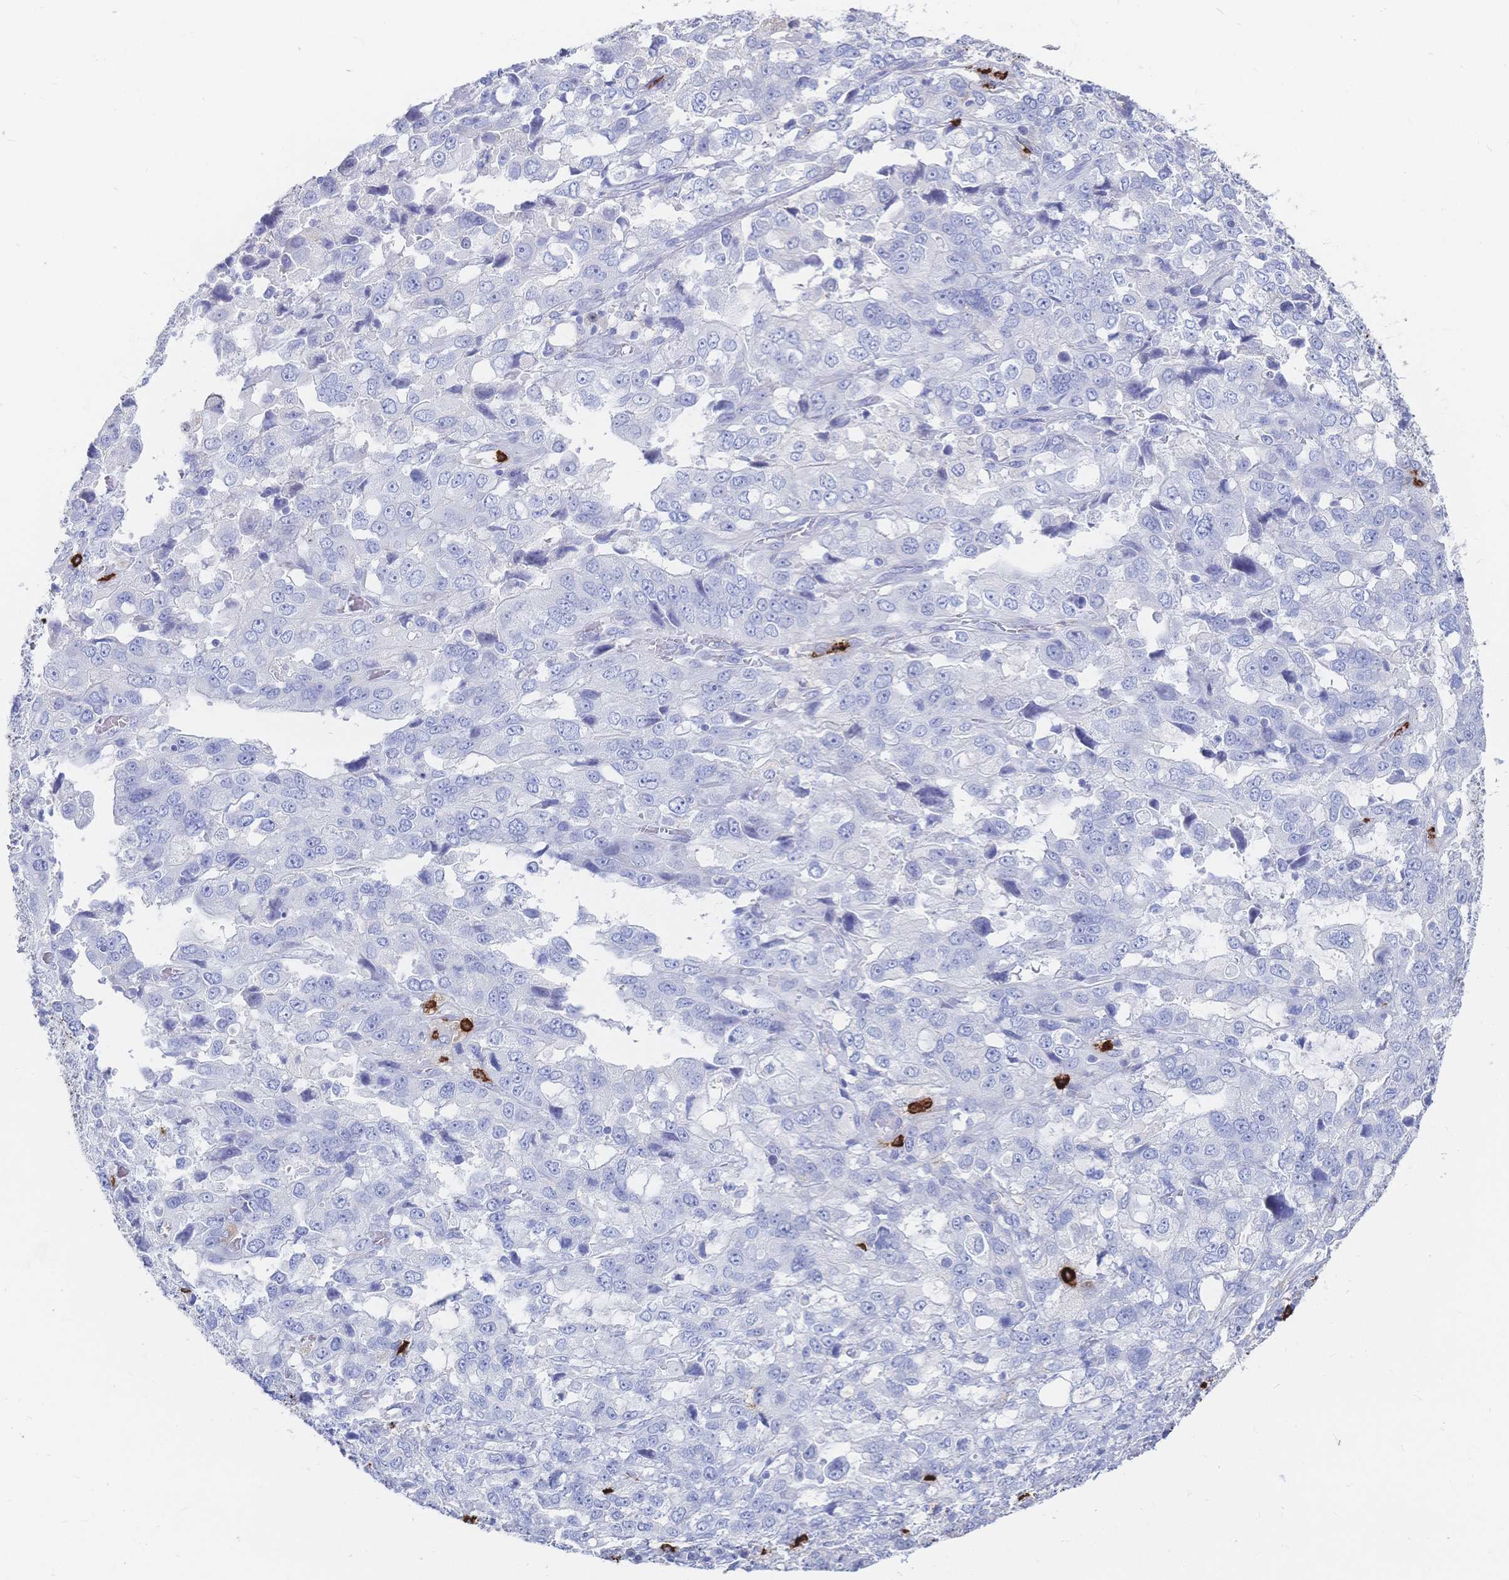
{"staining": {"intensity": "negative", "quantity": "none", "location": "none"}, "tissue": "stomach cancer", "cell_type": "Tumor cells", "image_type": "cancer", "snomed": [{"axis": "morphology", "description": "Adenocarcinoma, NOS"}, {"axis": "topography", "description": "Stomach, upper"}], "caption": "Image shows no significant protein staining in tumor cells of stomach cancer (adenocarcinoma).", "gene": "IL2RB", "patient": {"sex": "female", "age": 81}}